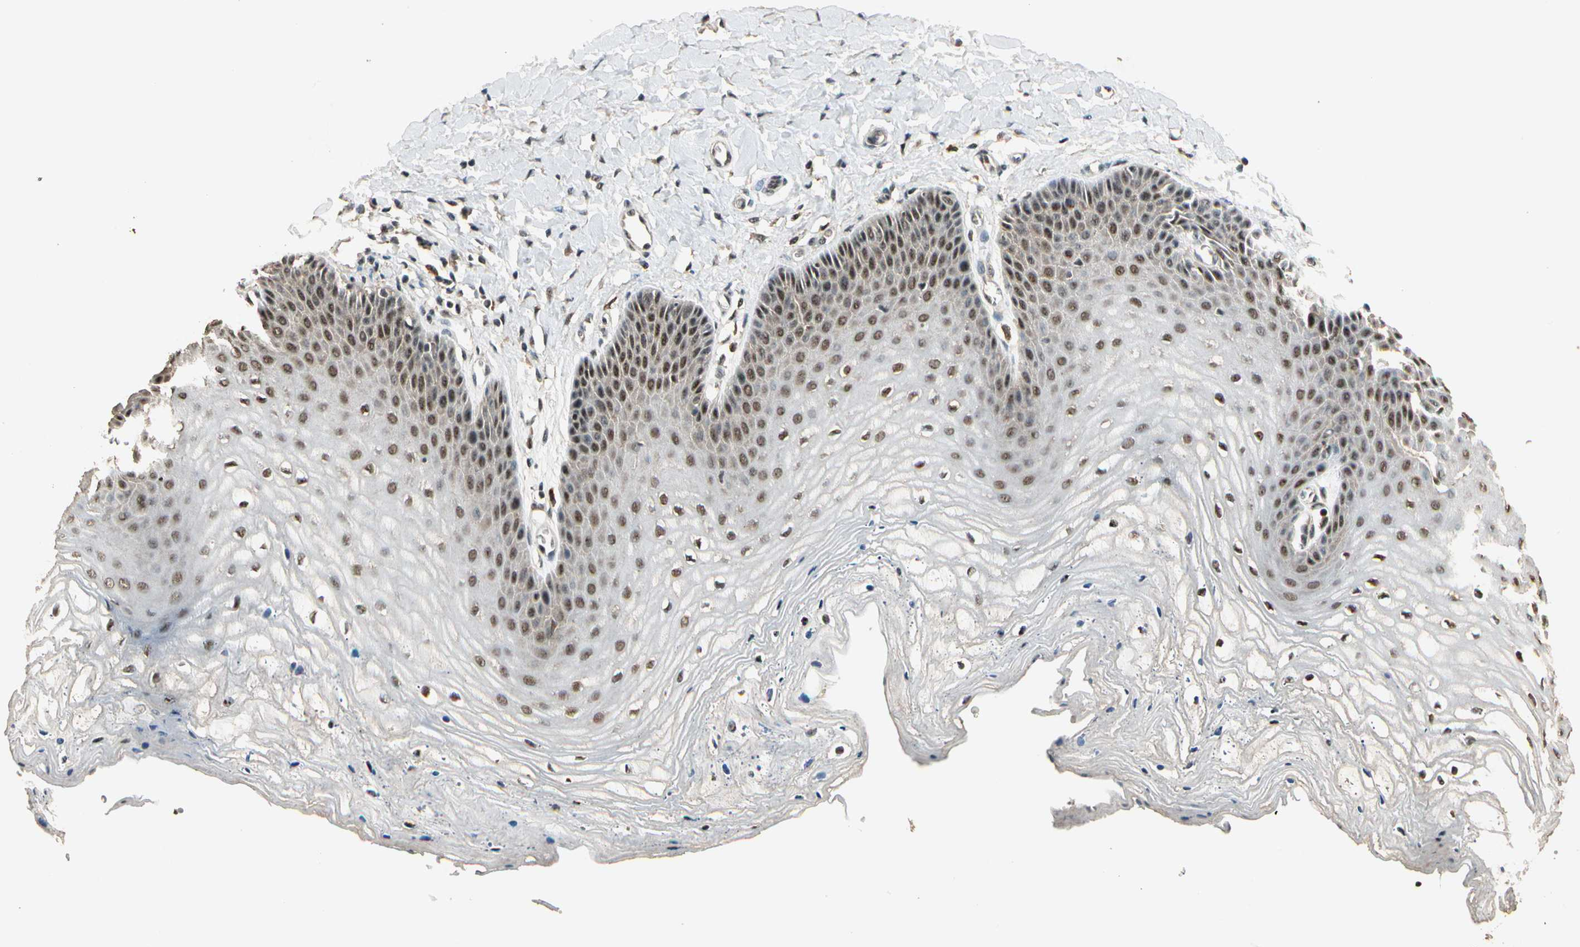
{"staining": {"intensity": "moderate", "quantity": "25%-75%", "location": "nuclear"}, "tissue": "vagina", "cell_type": "Squamous epithelial cells", "image_type": "normal", "snomed": [{"axis": "morphology", "description": "Normal tissue, NOS"}, {"axis": "topography", "description": "Vagina"}], "caption": "Immunohistochemical staining of benign human vagina demonstrates medium levels of moderate nuclear expression in approximately 25%-75% of squamous epithelial cells.", "gene": "RBM25", "patient": {"sex": "female", "age": 68}}